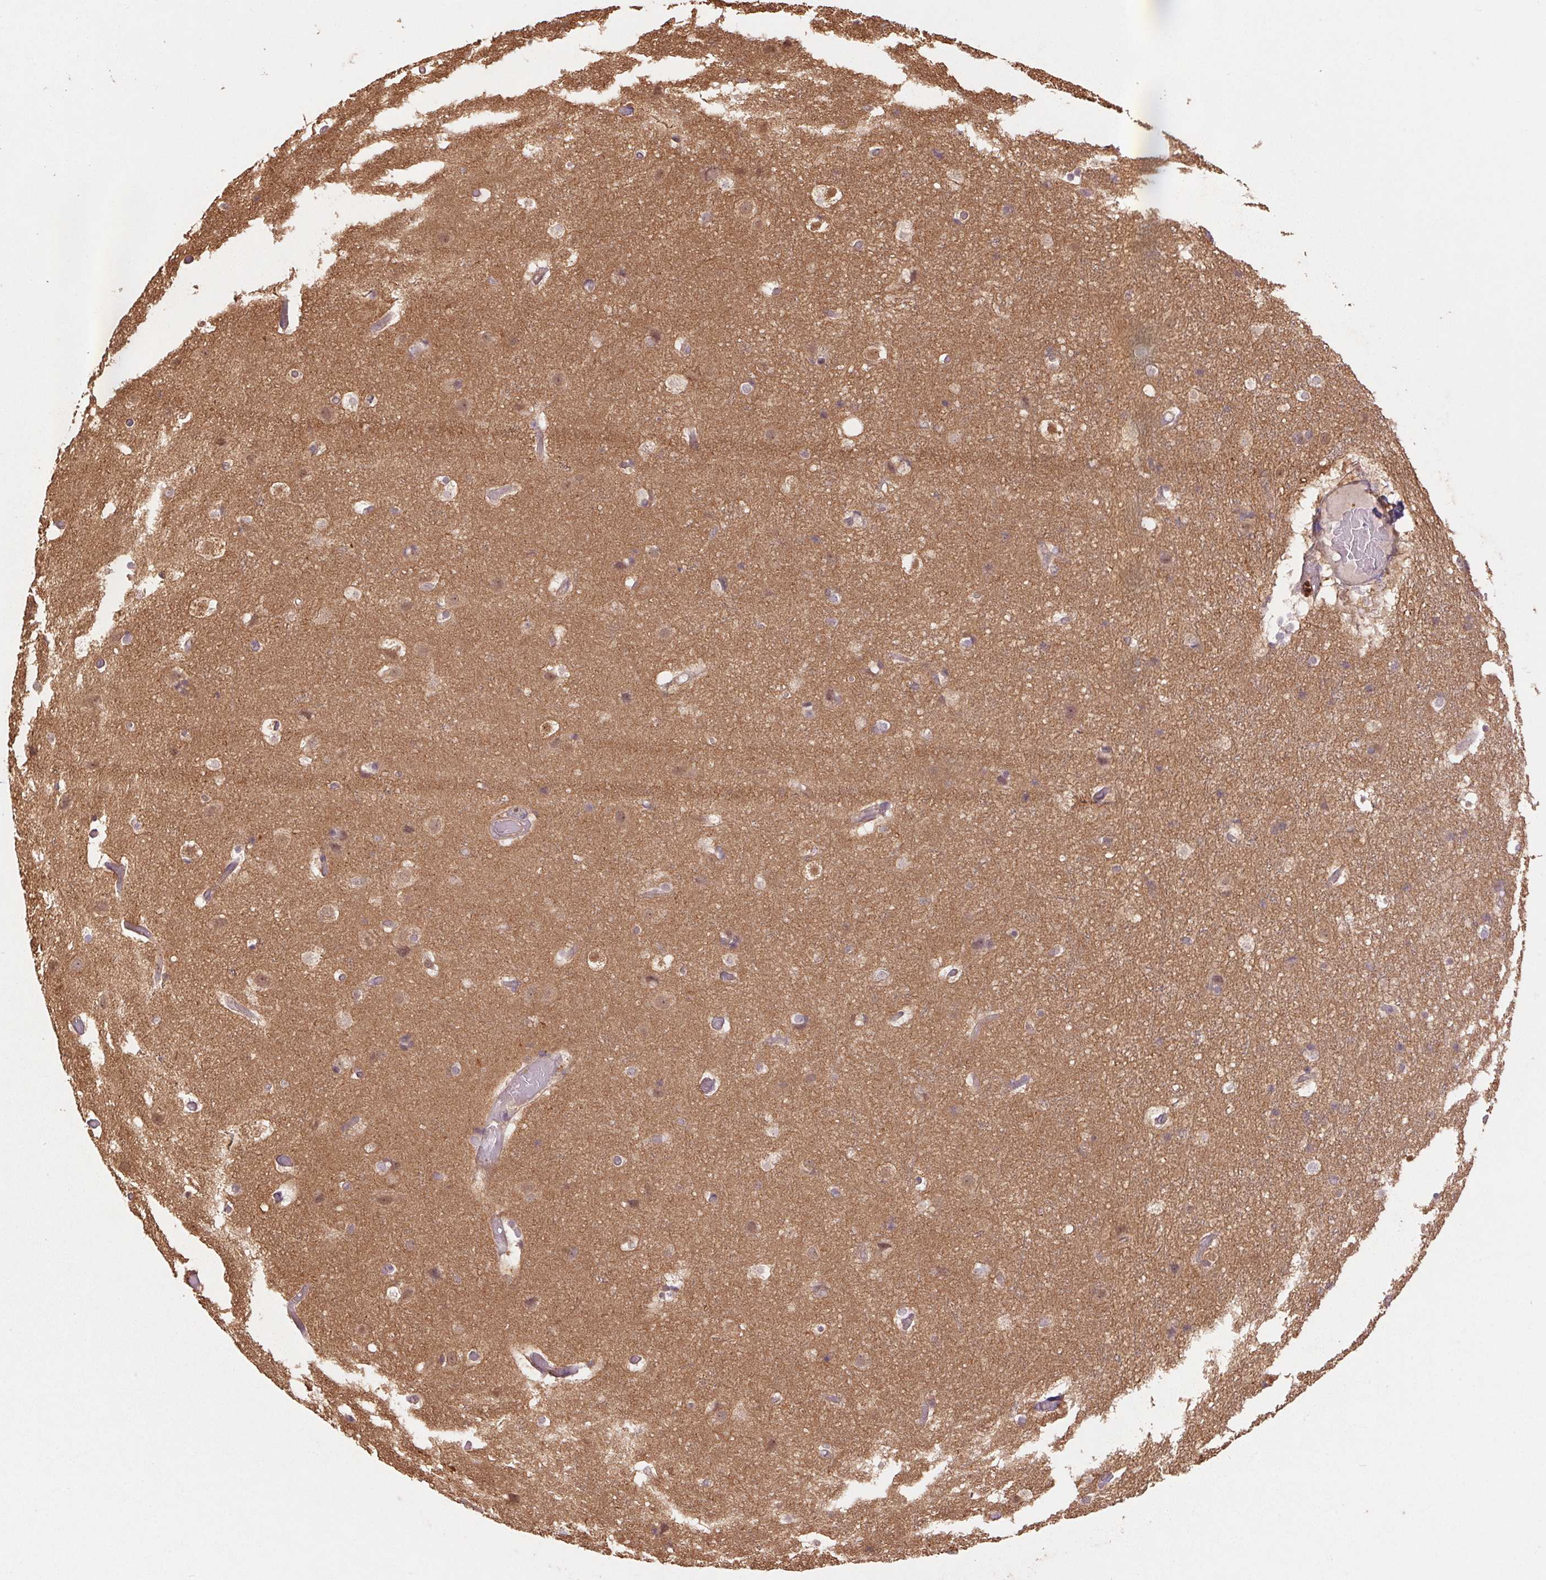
{"staining": {"intensity": "moderate", "quantity": "25%-75%", "location": "cytoplasmic/membranous"}, "tissue": "cerebral cortex", "cell_type": "Endothelial cells", "image_type": "normal", "snomed": [{"axis": "morphology", "description": "Normal tissue, NOS"}, {"axis": "topography", "description": "Cerebral cortex"}], "caption": "Protein positivity by immunohistochemistry (IHC) exhibits moderate cytoplasmic/membranous expression in about 25%-75% of endothelial cells in unremarkable cerebral cortex. (DAB = brown stain, brightfield microscopy at high magnification).", "gene": "TUBA1A", "patient": {"sex": "female", "age": 52}}